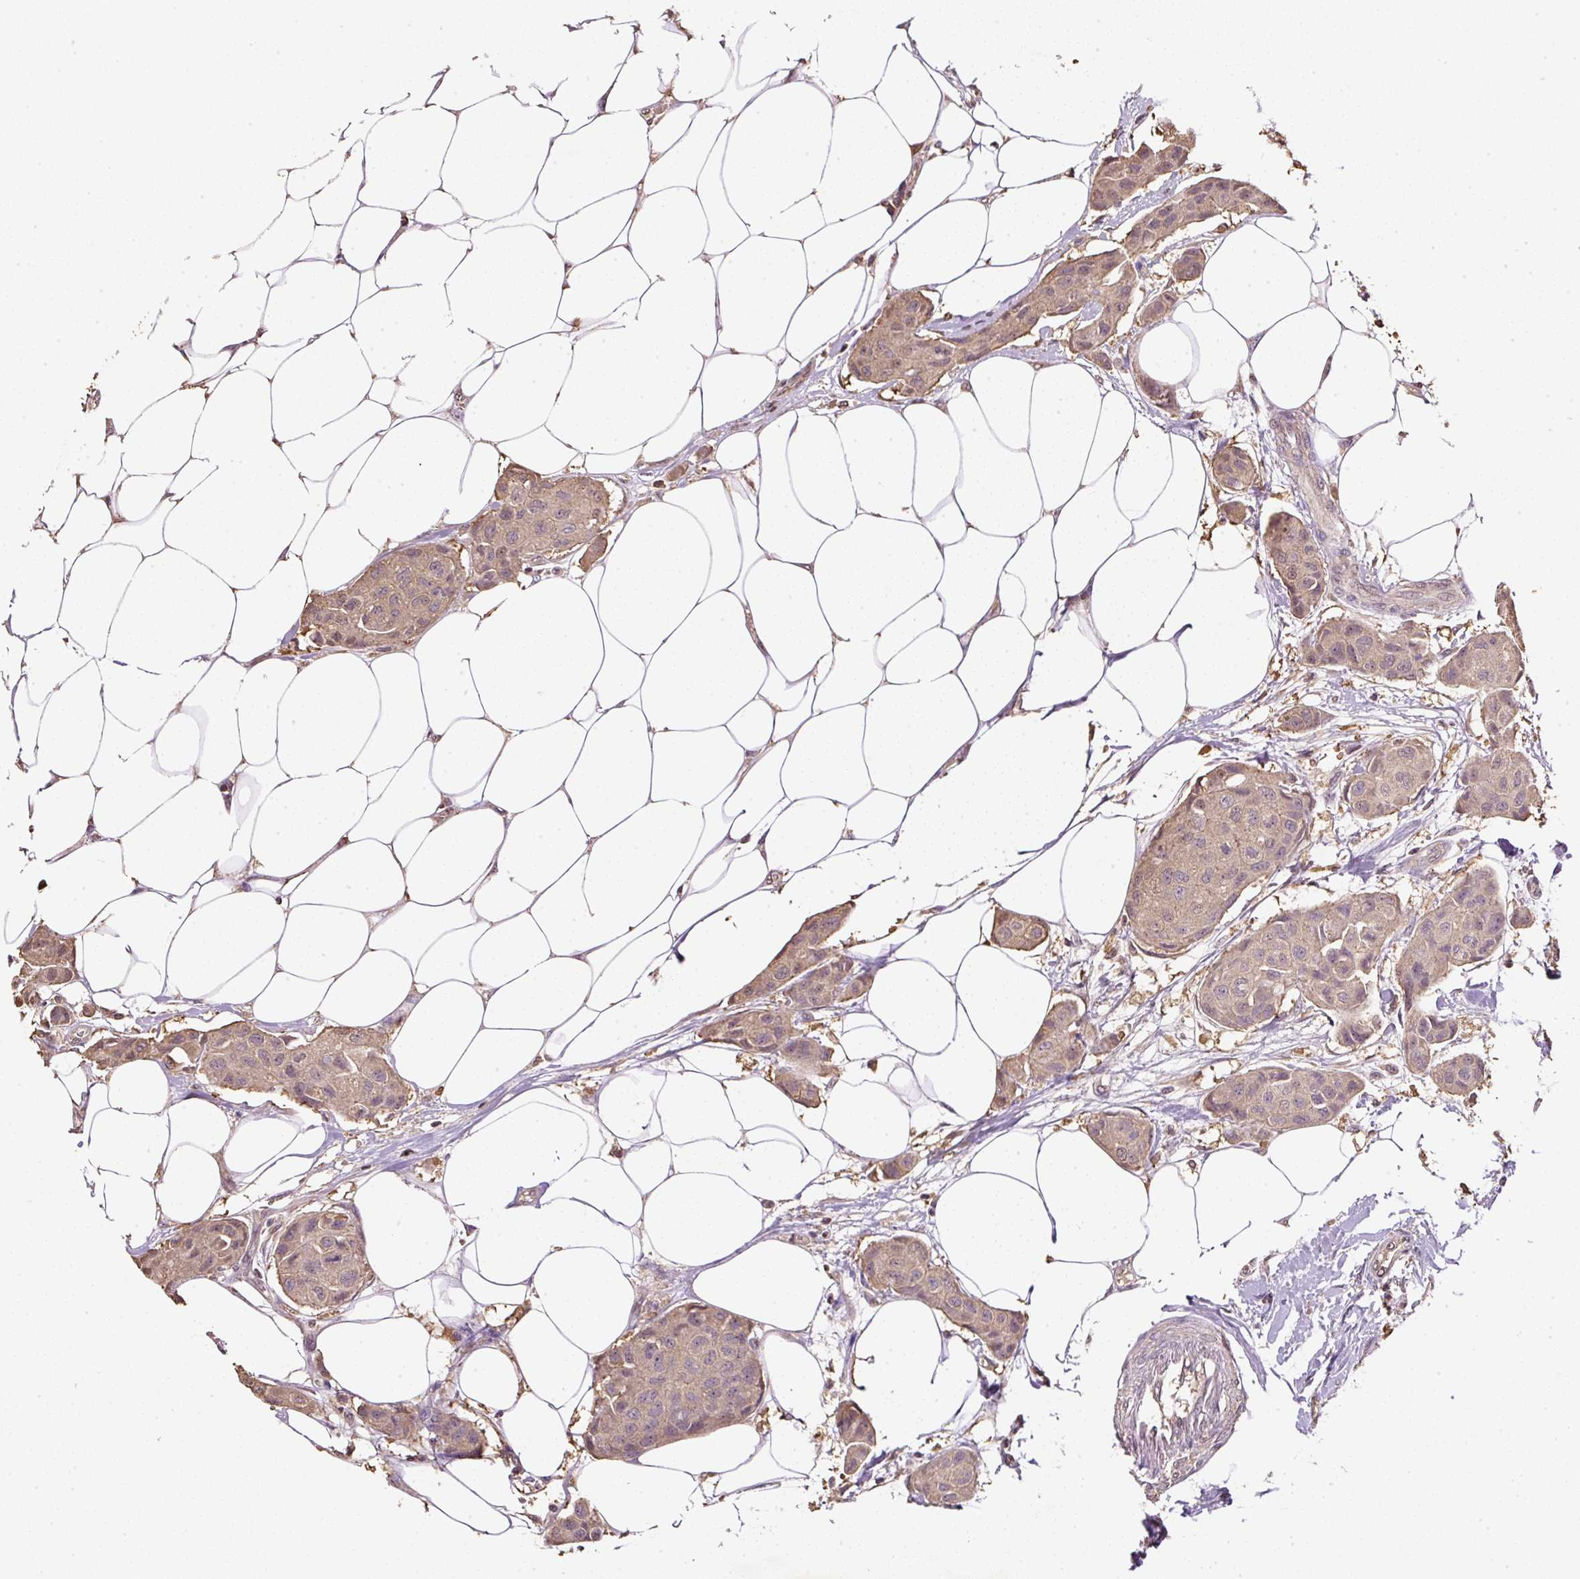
{"staining": {"intensity": "weak", "quantity": ">75%", "location": "cytoplasmic/membranous,nuclear"}, "tissue": "breast cancer", "cell_type": "Tumor cells", "image_type": "cancer", "snomed": [{"axis": "morphology", "description": "Duct carcinoma"}, {"axis": "topography", "description": "Breast"}, {"axis": "topography", "description": "Lymph node"}], "caption": "Breast infiltrating ductal carcinoma stained for a protein (brown) displays weak cytoplasmic/membranous and nuclear positive expression in approximately >75% of tumor cells.", "gene": "TMEM170B", "patient": {"sex": "female", "age": 80}}